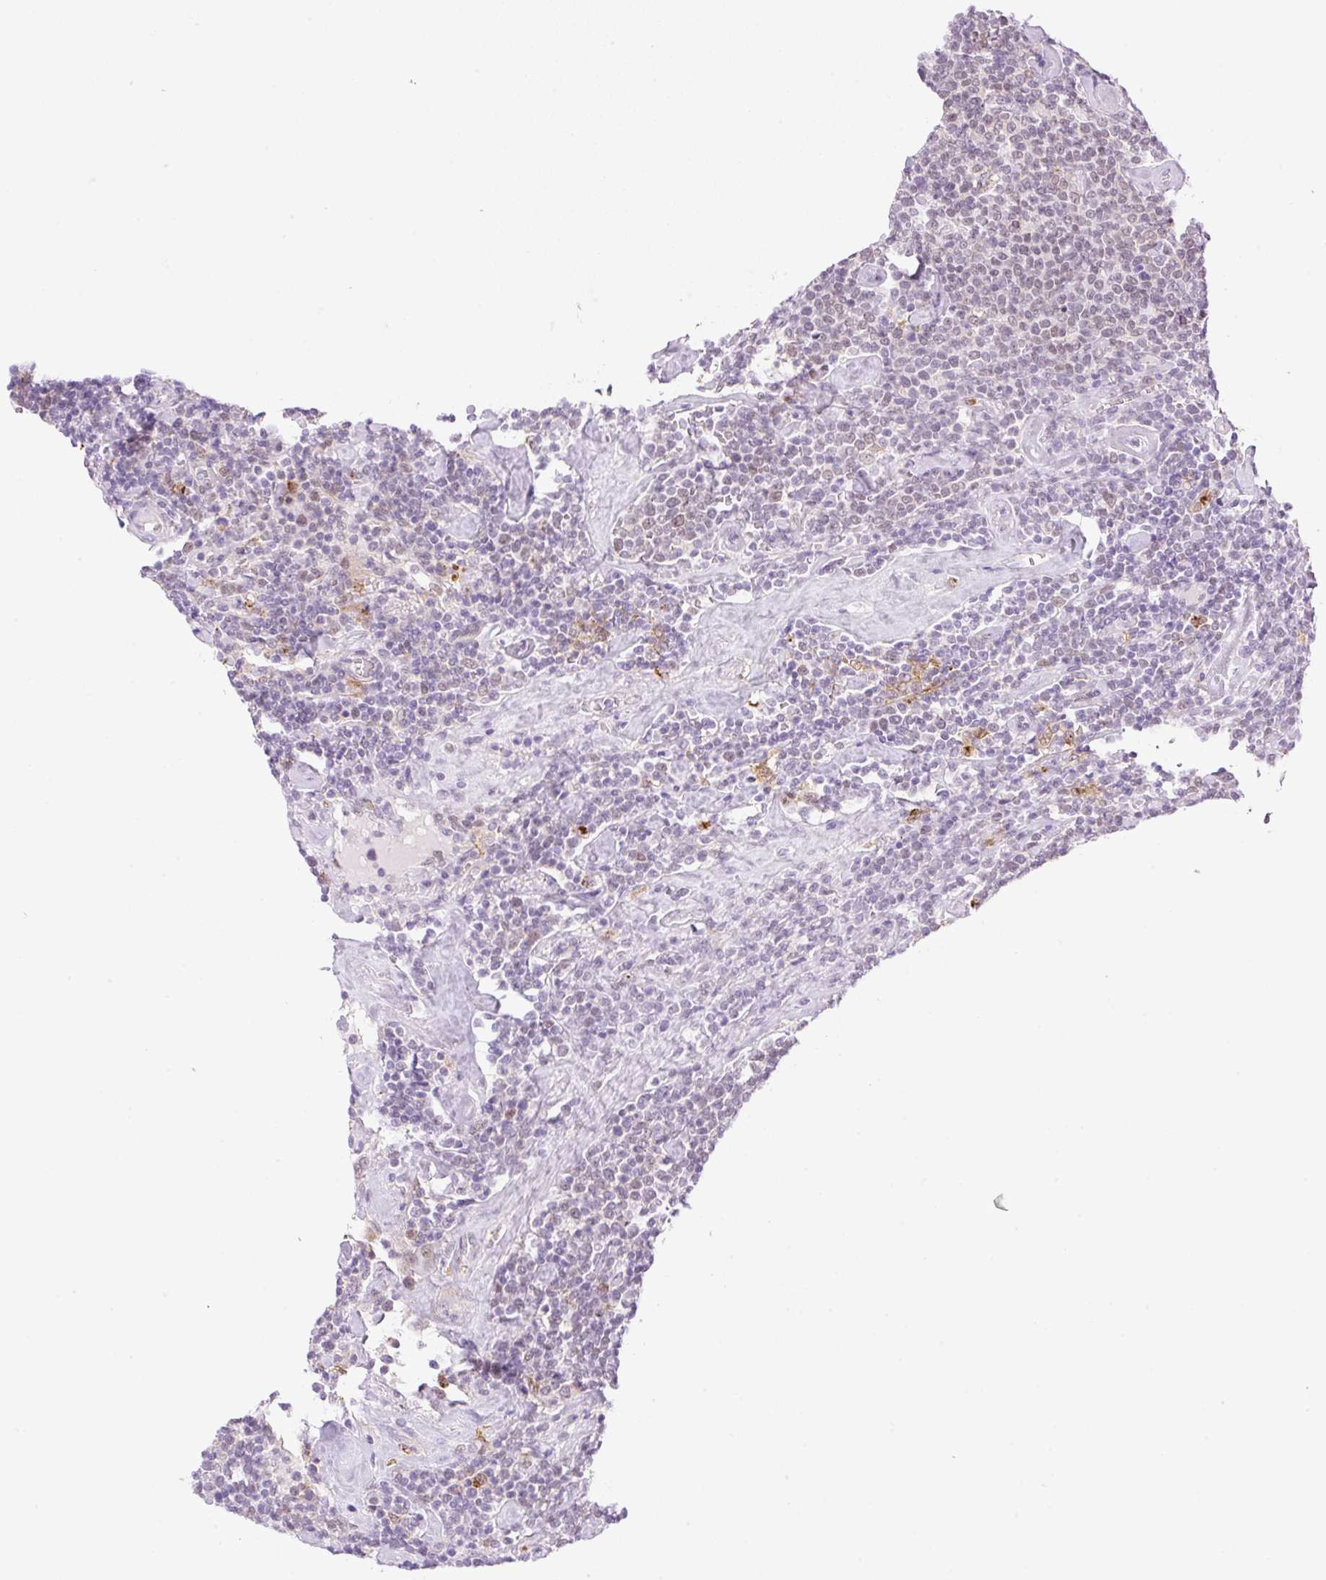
{"staining": {"intensity": "weak", "quantity": "<25%", "location": "nuclear"}, "tissue": "lymphoma", "cell_type": "Tumor cells", "image_type": "cancer", "snomed": [{"axis": "morphology", "description": "Malignant lymphoma, non-Hodgkin's type, High grade"}, {"axis": "topography", "description": "Lymph node"}], "caption": "A high-resolution photomicrograph shows immunohistochemistry (IHC) staining of malignant lymphoma, non-Hodgkin's type (high-grade), which reveals no significant staining in tumor cells.", "gene": "PALM3", "patient": {"sex": "male", "age": 61}}